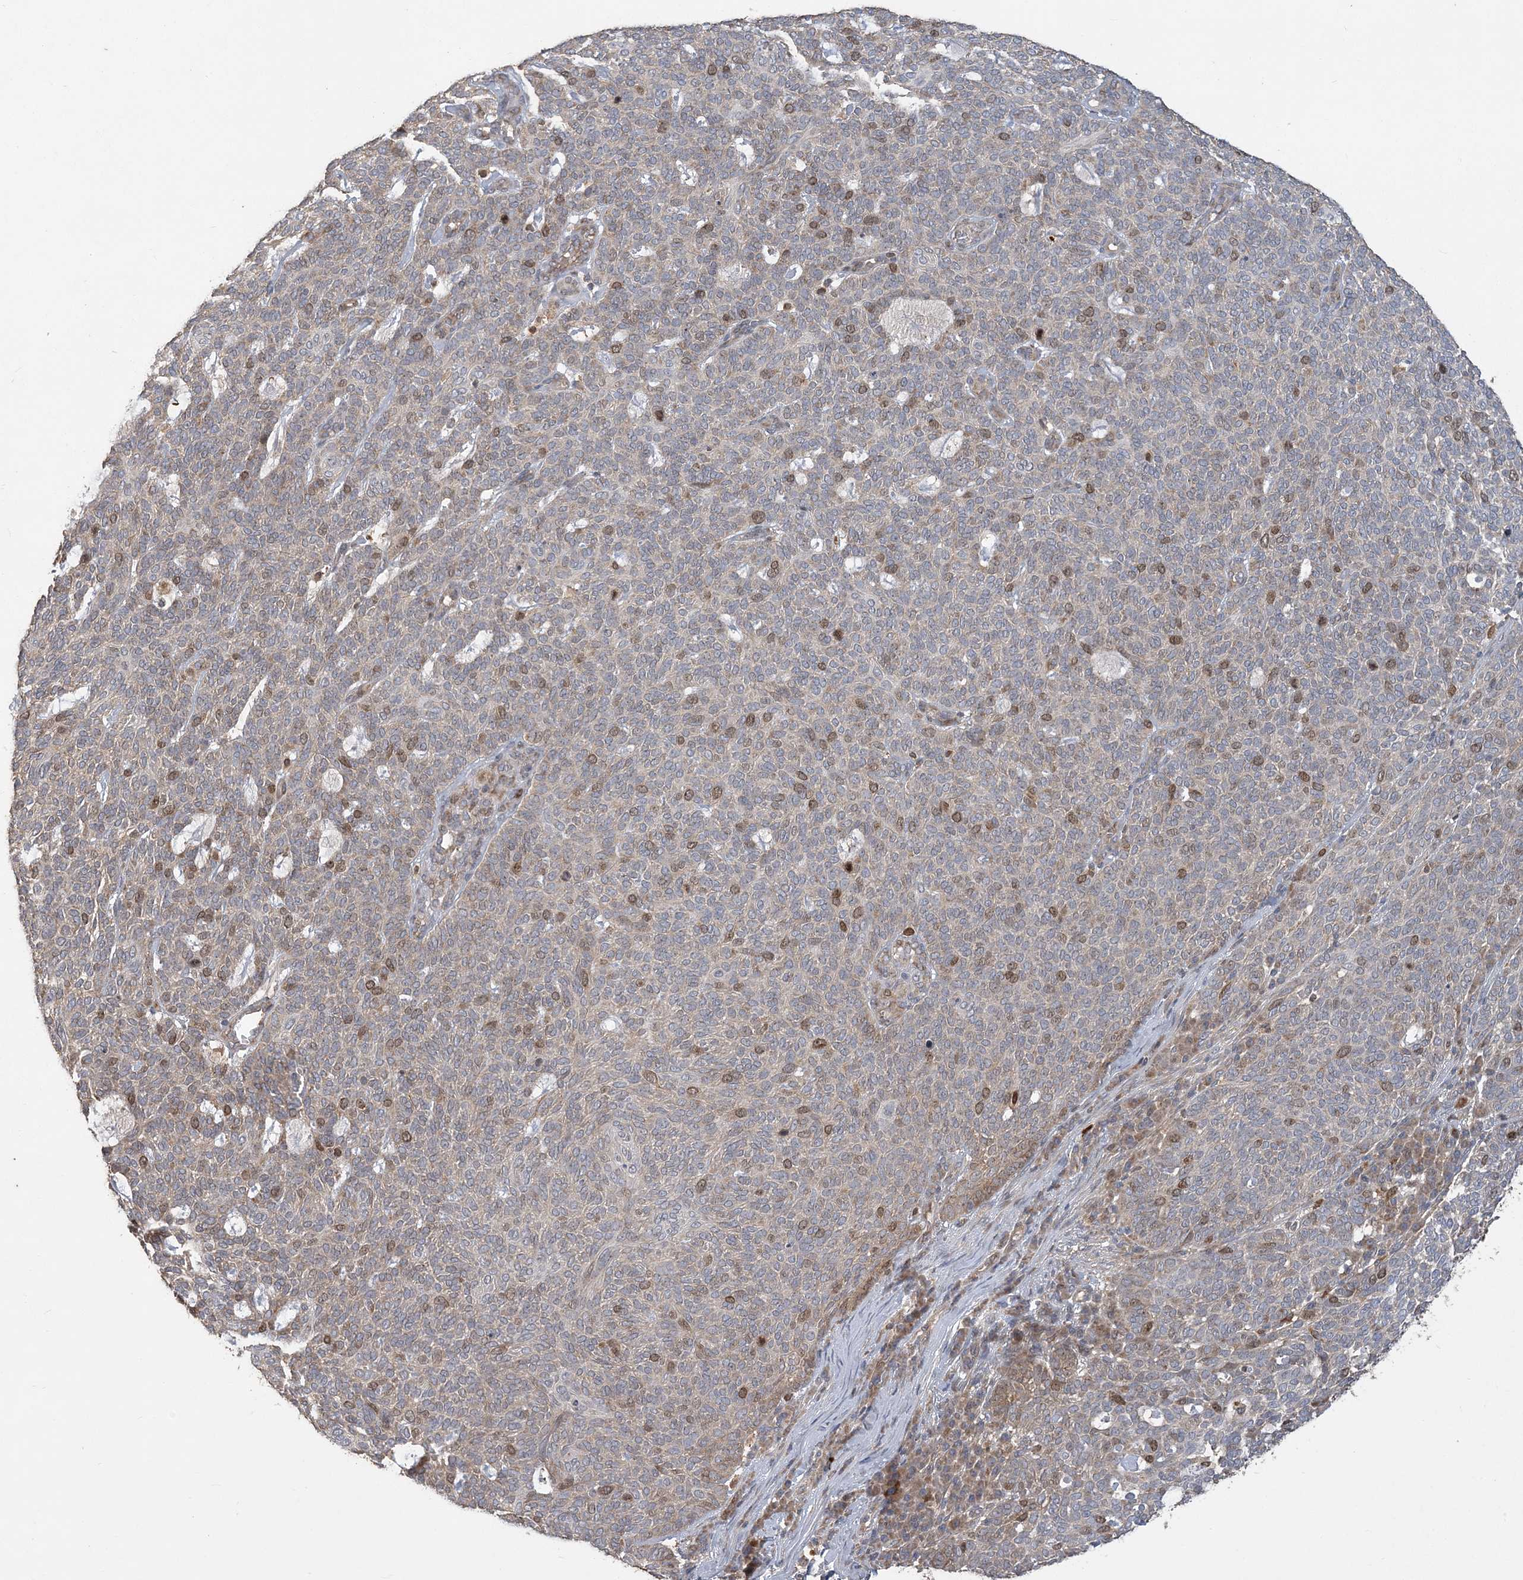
{"staining": {"intensity": "moderate", "quantity": "<25%", "location": "nuclear"}, "tissue": "skin cancer", "cell_type": "Tumor cells", "image_type": "cancer", "snomed": [{"axis": "morphology", "description": "Squamous cell carcinoma, NOS"}, {"axis": "topography", "description": "Skin"}], "caption": "A photomicrograph of skin cancer stained for a protein exhibits moderate nuclear brown staining in tumor cells.", "gene": "TRAIP", "patient": {"sex": "female", "age": 90}}